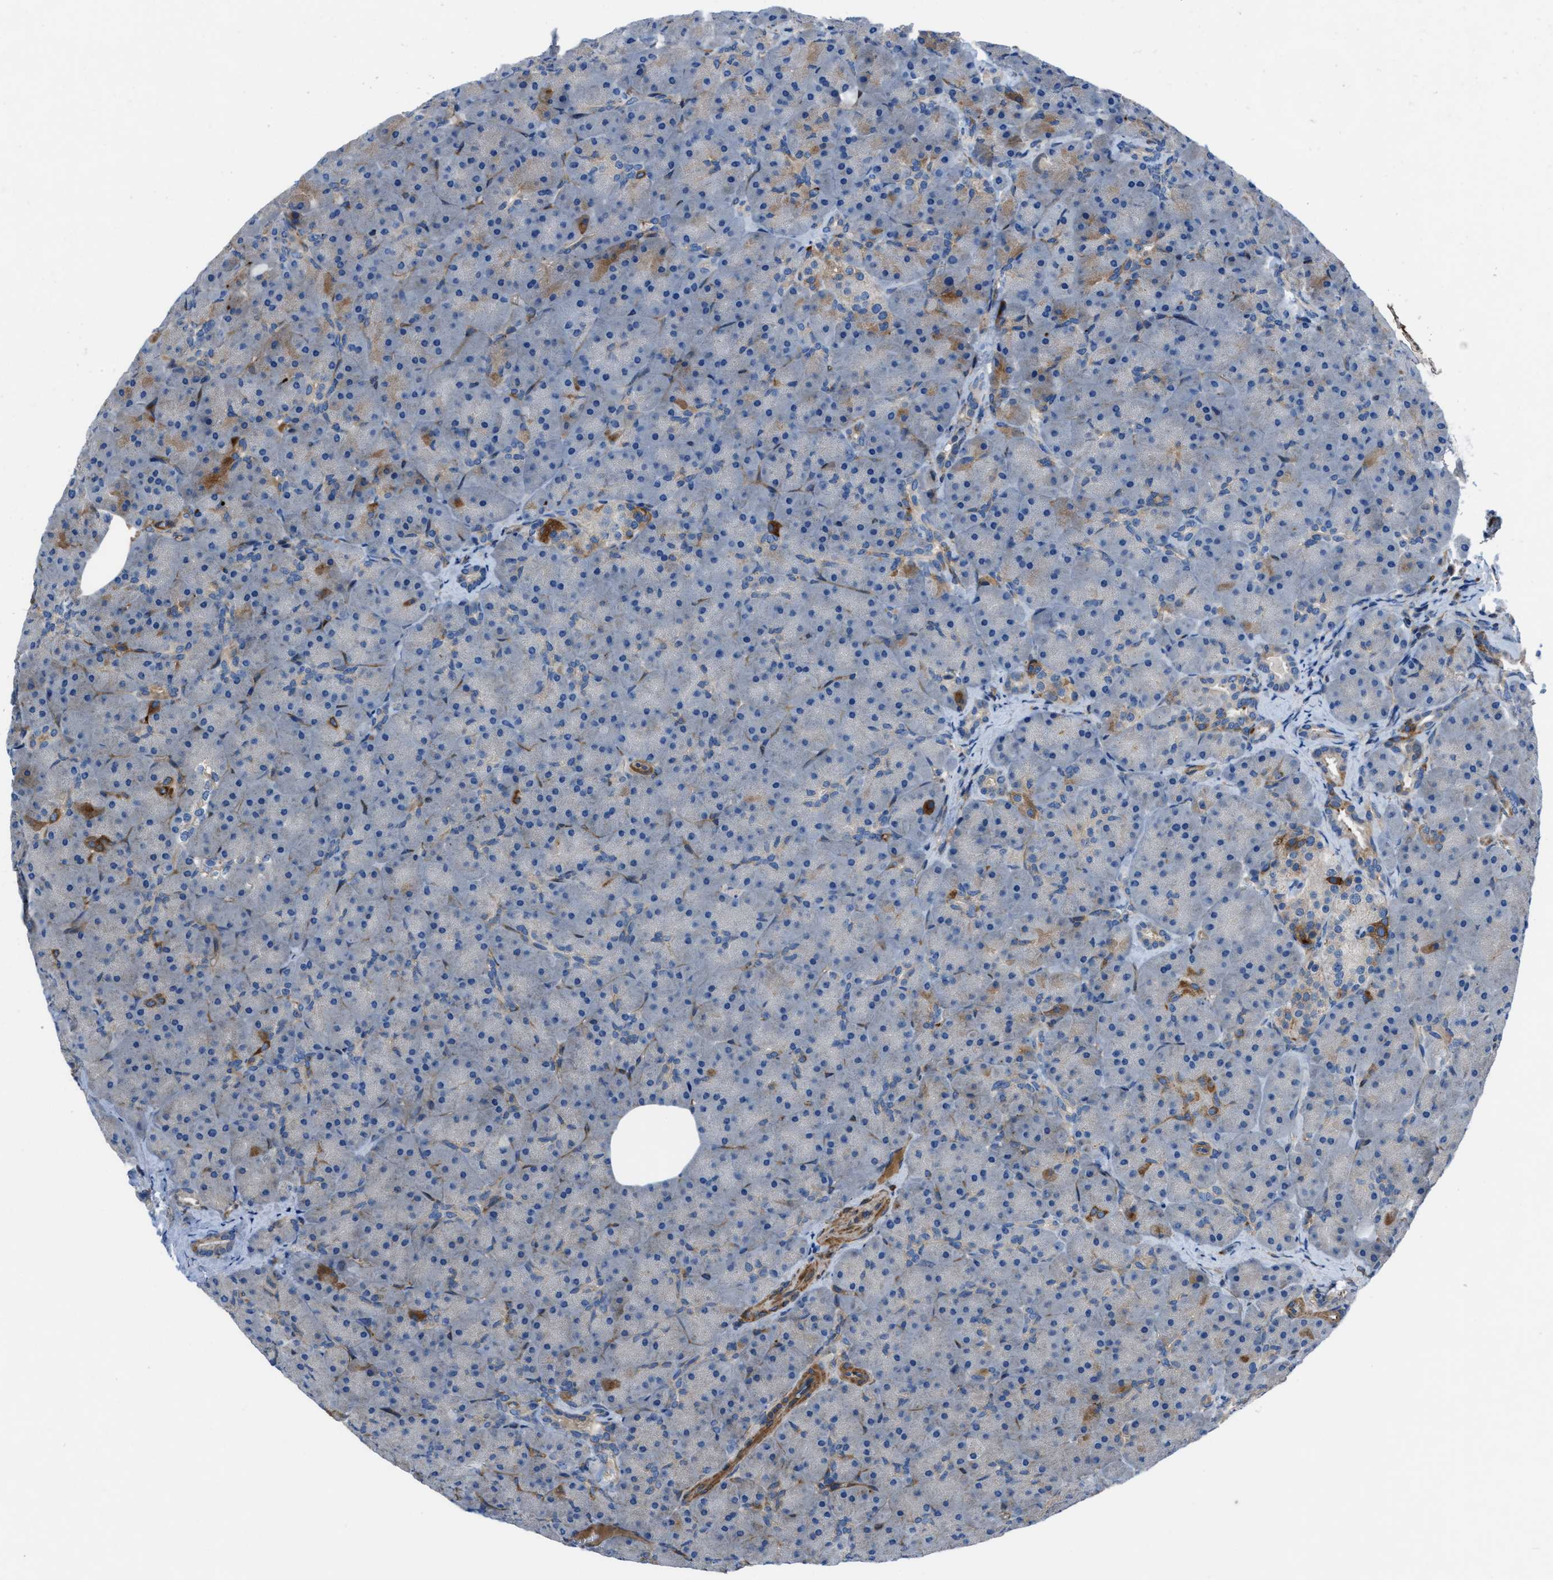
{"staining": {"intensity": "strong", "quantity": "<25%", "location": "cytoplasmic/membranous"}, "tissue": "pancreas", "cell_type": "Exocrine glandular cells", "image_type": "normal", "snomed": [{"axis": "morphology", "description": "Normal tissue, NOS"}, {"axis": "topography", "description": "Pancreas"}], "caption": "Immunohistochemistry histopathology image of normal pancreas: human pancreas stained using immunohistochemistry reveals medium levels of strong protein expression localized specifically in the cytoplasmic/membranous of exocrine glandular cells, appearing as a cytoplasmic/membranous brown color.", "gene": "SLC6A9", "patient": {"sex": "male", "age": 66}}